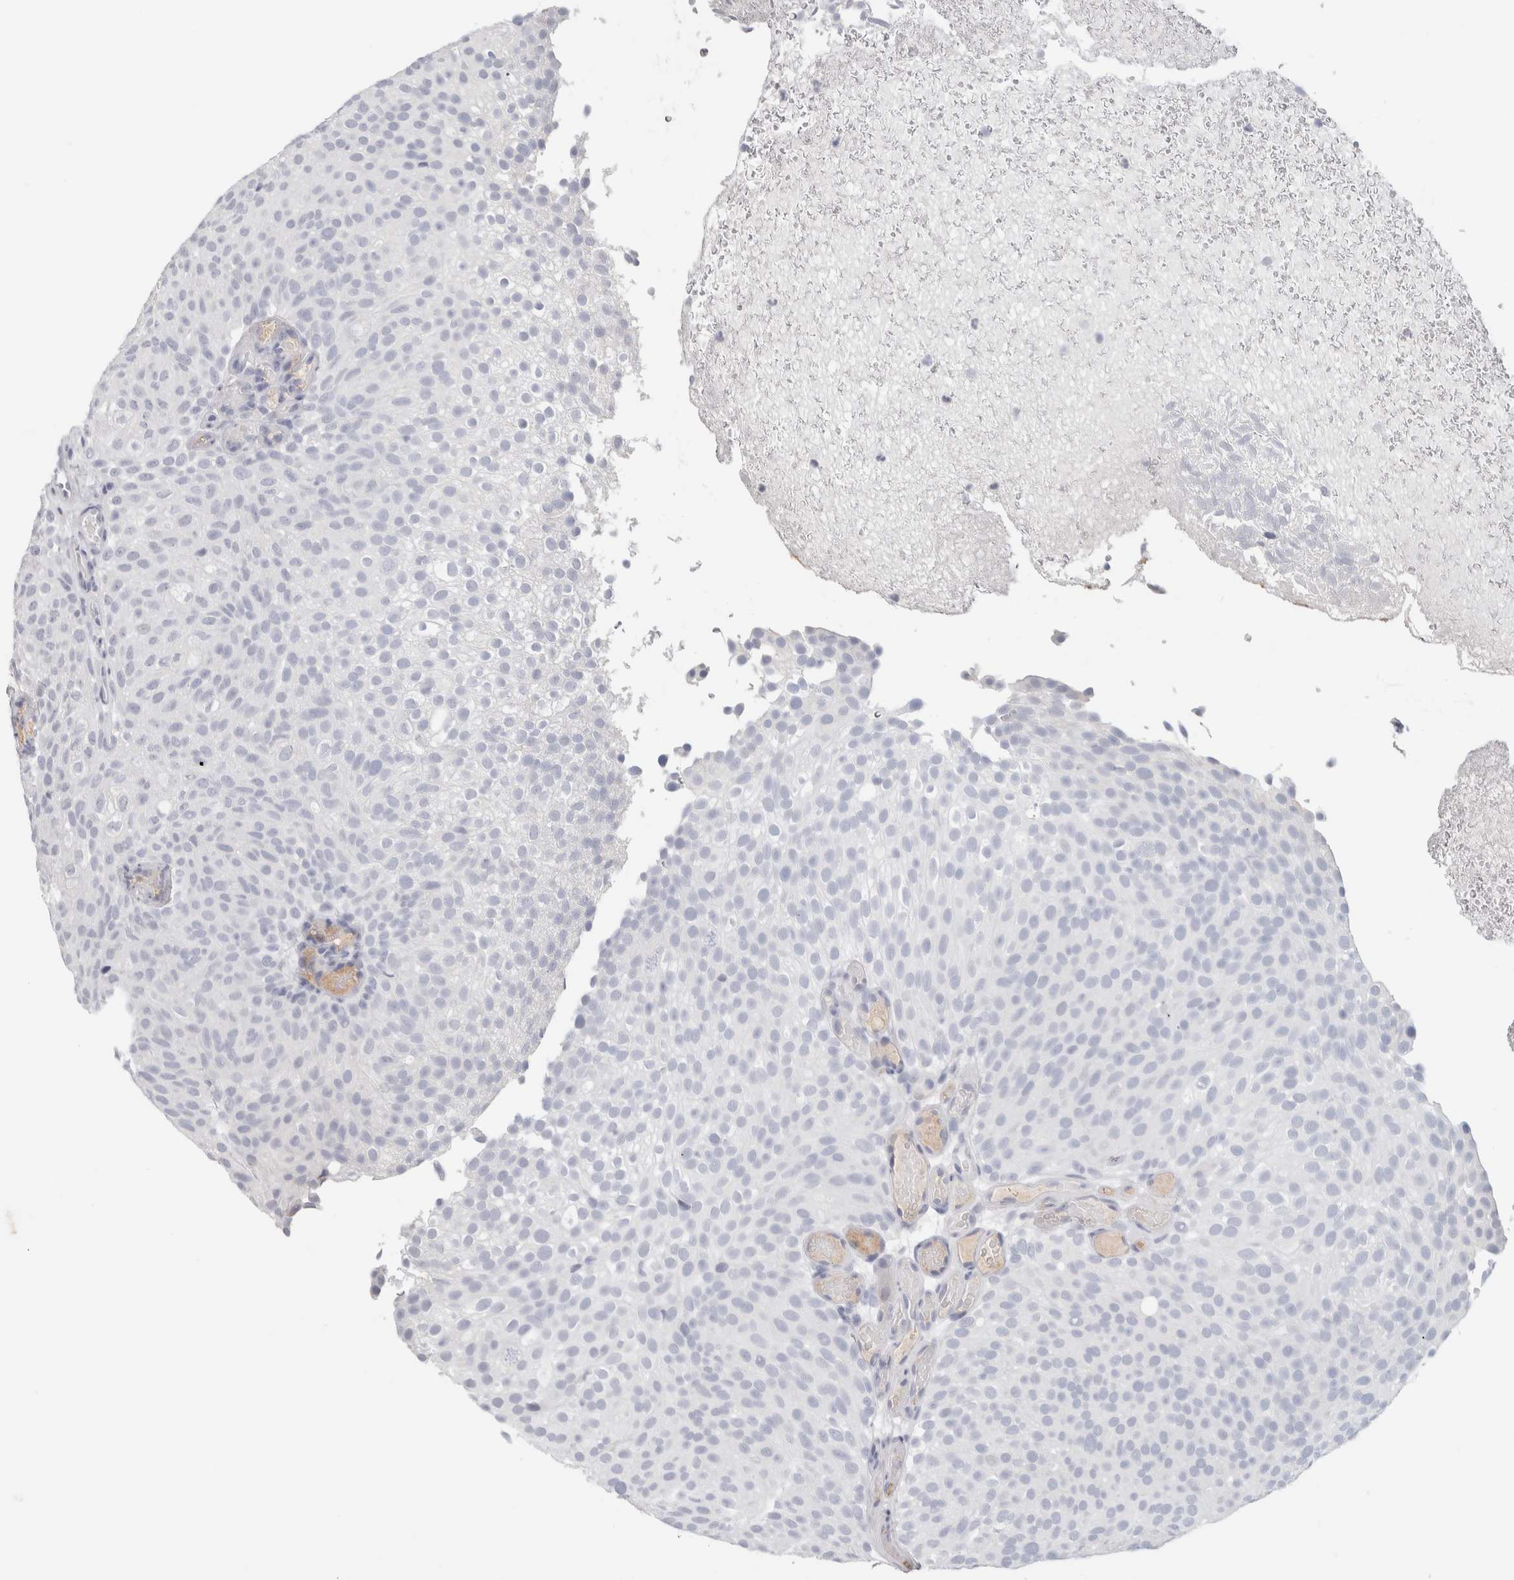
{"staining": {"intensity": "negative", "quantity": "none", "location": "none"}, "tissue": "urothelial cancer", "cell_type": "Tumor cells", "image_type": "cancer", "snomed": [{"axis": "morphology", "description": "Urothelial carcinoma, Low grade"}, {"axis": "topography", "description": "Urinary bladder"}], "caption": "Immunohistochemistry histopathology image of neoplastic tissue: human urothelial carcinoma (low-grade) stained with DAB displays no significant protein staining in tumor cells.", "gene": "IL6", "patient": {"sex": "male", "age": 78}}